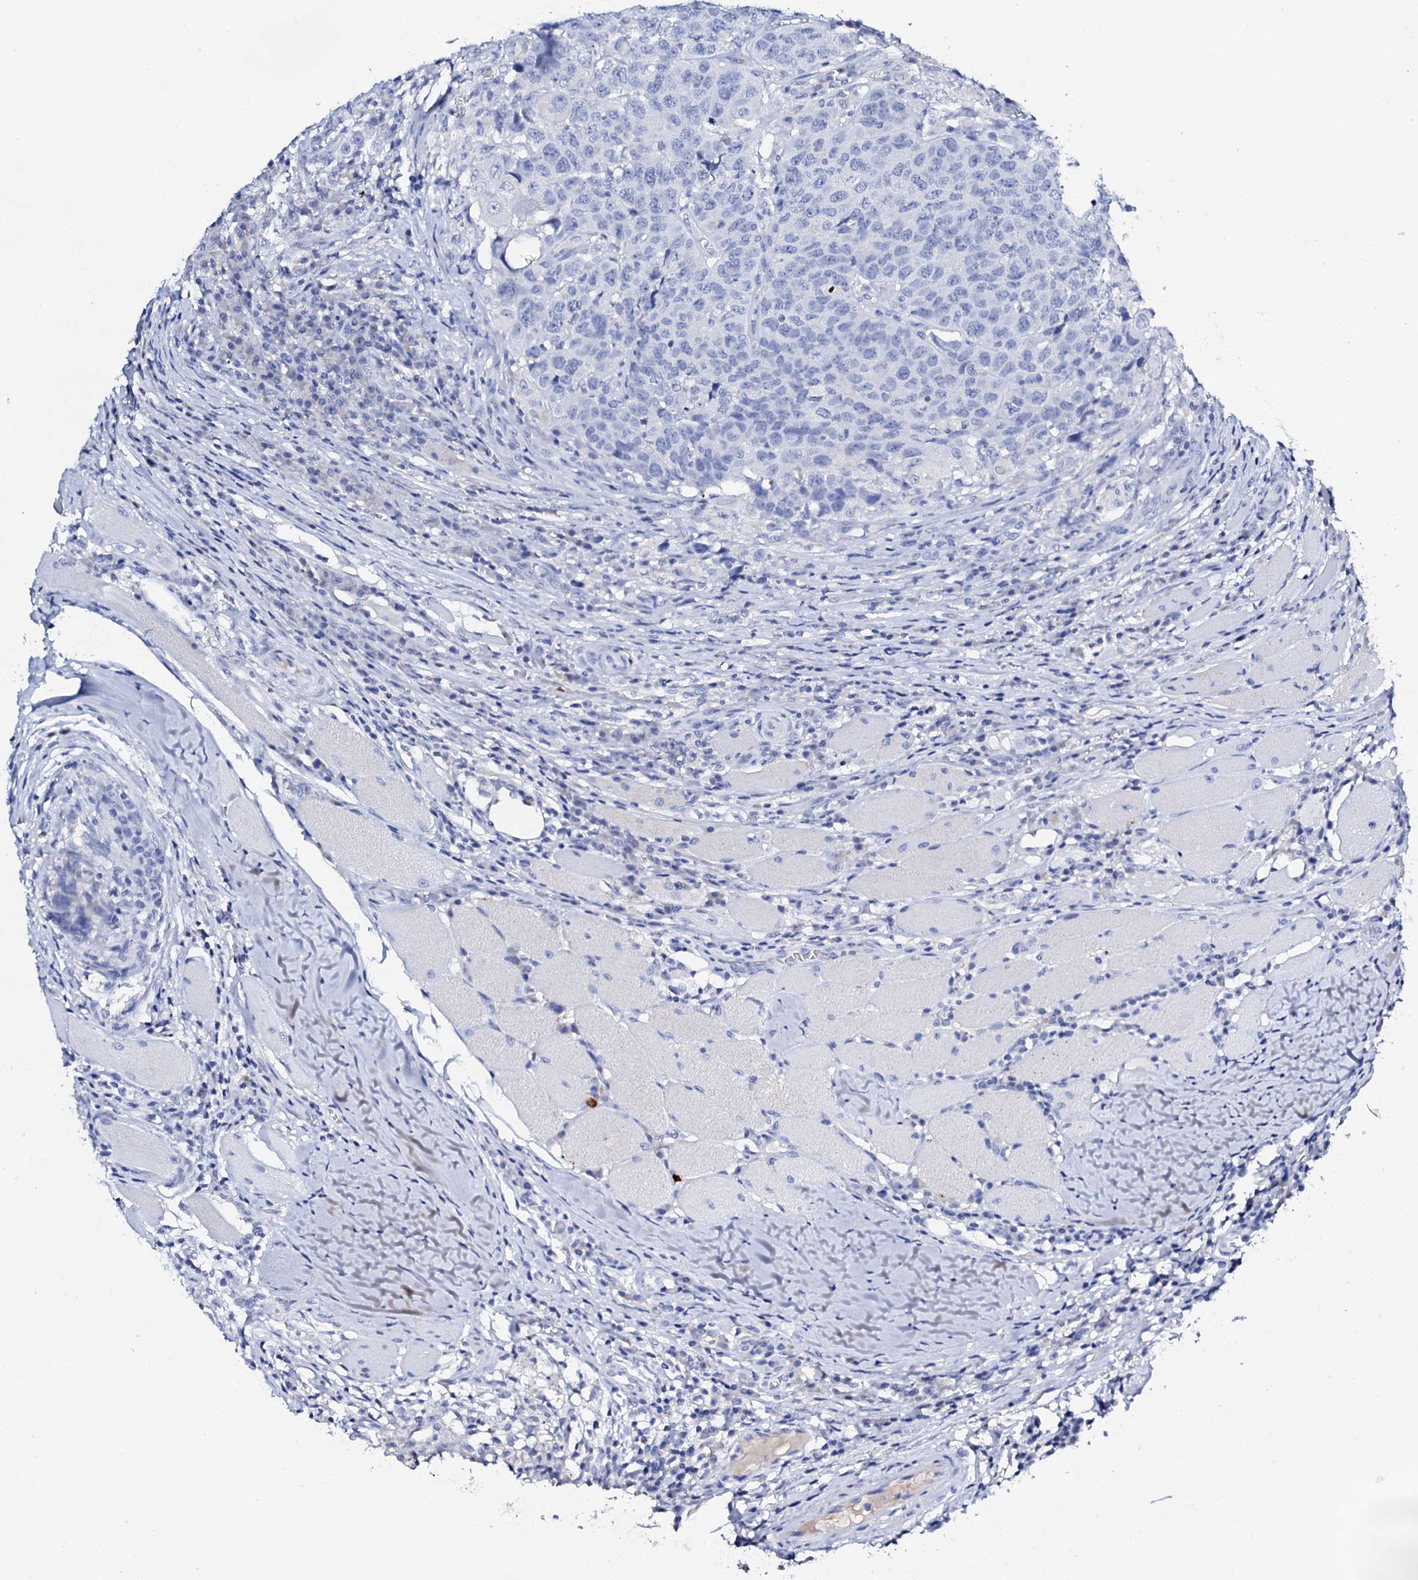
{"staining": {"intensity": "negative", "quantity": "none", "location": "none"}, "tissue": "head and neck cancer", "cell_type": "Tumor cells", "image_type": "cancer", "snomed": [{"axis": "morphology", "description": "Squamous cell carcinoma, NOS"}, {"axis": "topography", "description": "Head-Neck"}], "caption": "Tumor cells are negative for brown protein staining in head and neck squamous cell carcinoma.", "gene": "FBXL16", "patient": {"sex": "male", "age": 66}}